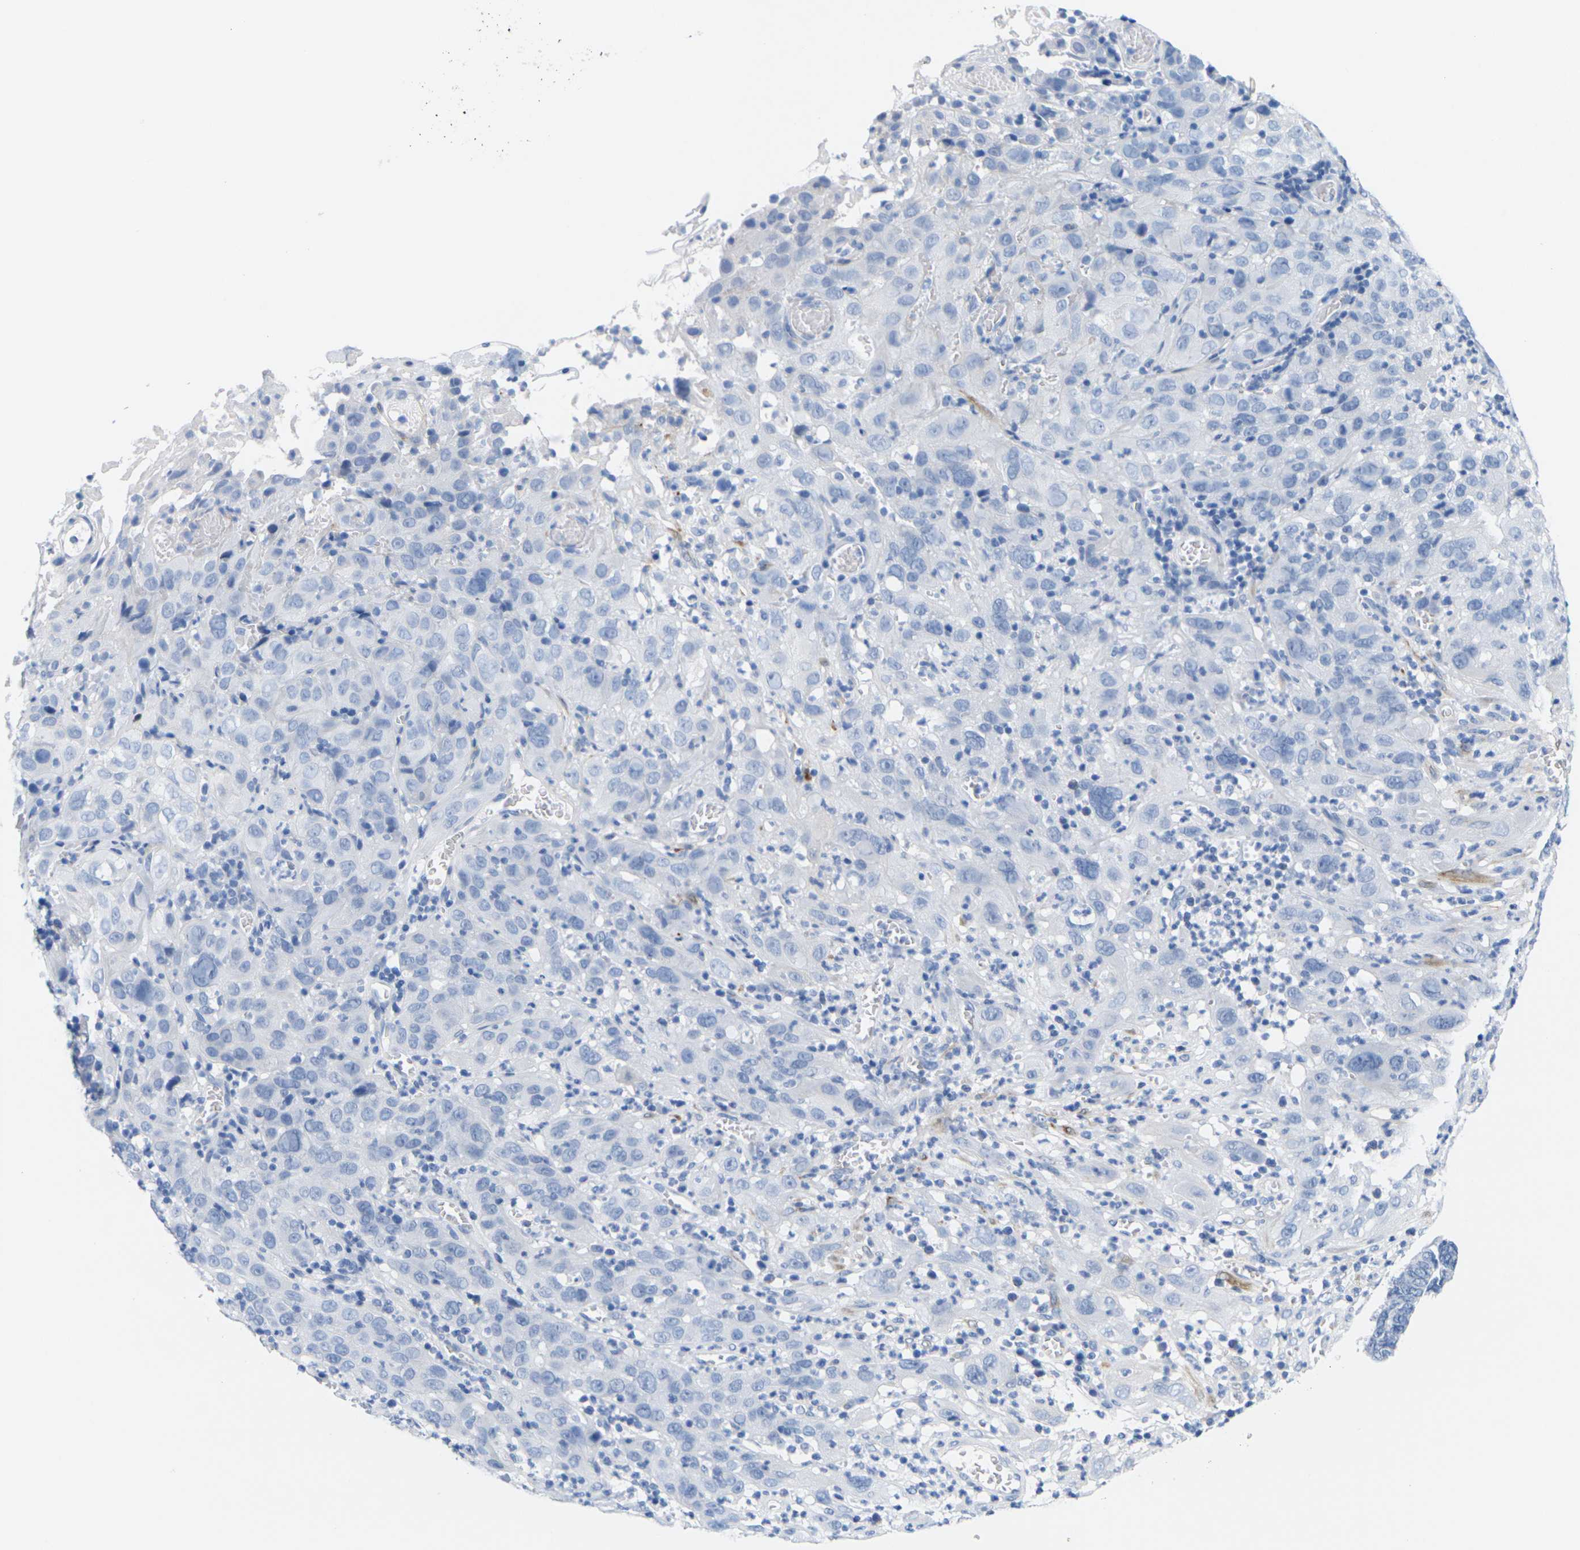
{"staining": {"intensity": "negative", "quantity": "none", "location": "none"}, "tissue": "cervical cancer", "cell_type": "Tumor cells", "image_type": "cancer", "snomed": [{"axis": "morphology", "description": "Squamous cell carcinoma, NOS"}, {"axis": "topography", "description": "Cervix"}], "caption": "This is an IHC histopathology image of human squamous cell carcinoma (cervical). There is no expression in tumor cells.", "gene": "CNN1", "patient": {"sex": "female", "age": 32}}